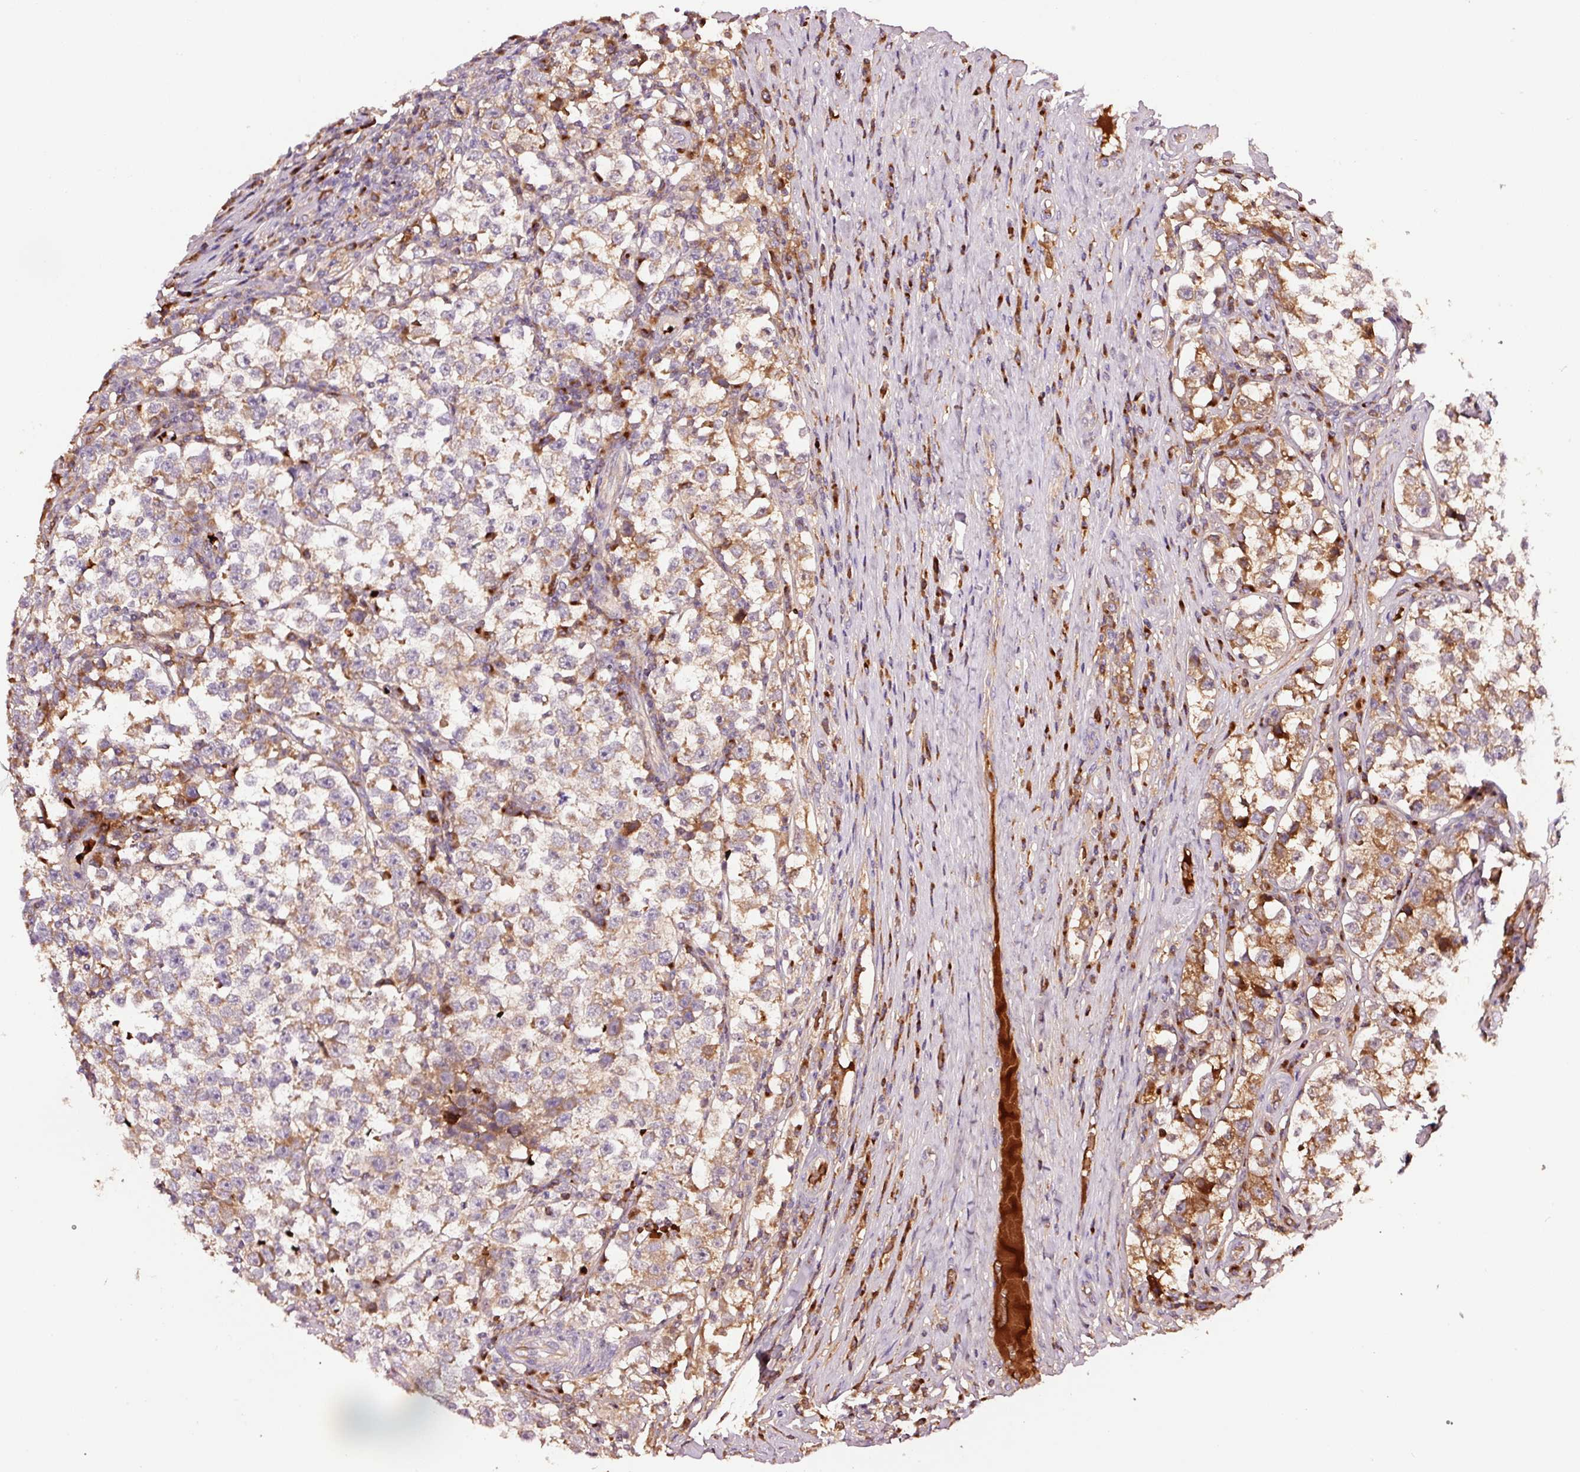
{"staining": {"intensity": "moderate", "quantity": "<25%", "location": "cytoplasmic/membranous"}, "tissue": "testis cancer", "cell_type": "Tumor cells", "image_type": "cancer", "snomed": [{"axis": "morphology", "description": "Normal tissue, NOS"}, {"axis": "morphology", "description": "Seminoma, NOS"}, {"axis": "topography", "description": "Testis"}], "caption": "Human testis seminoma stained with a brown dye exhibits moderate cytoplasmic/membranous positive expression in approximately <25% of tumor cells.", "gene": "PGLYRP2", "patient": {"sex": "male", "age": 43}}